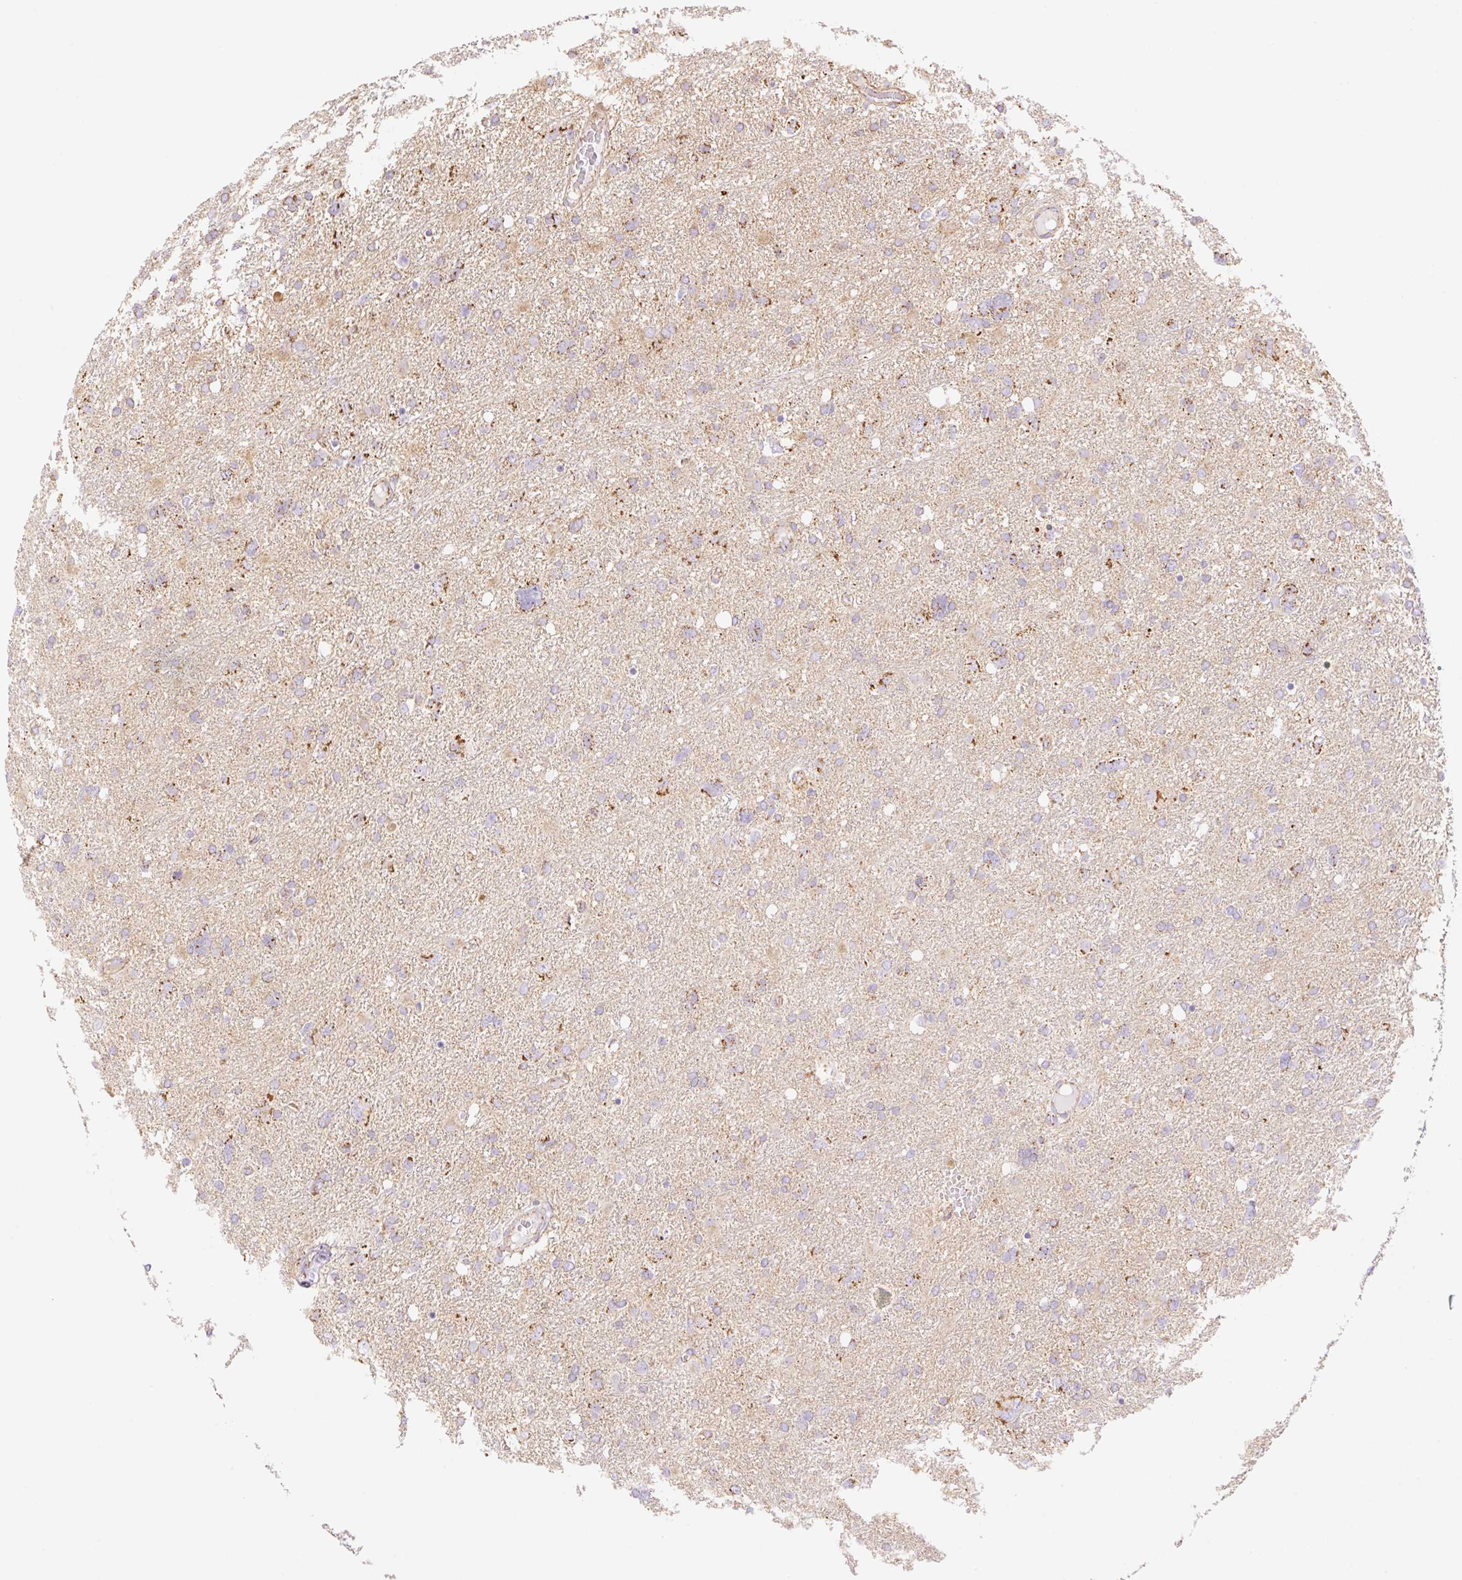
{"staining": {"intensity": "moderate", "quantity": "<25%", "location": "cytoplasmic/membranous"}, "tissue": "glioma", "cell_type": "Tumor cells", "image_type": "cancer", "snomed": [{"axis": "morphology", "description": "Glioma, malignant, High grade"}, {"axis": "topography", "description": "Brain"}], "caption": "Tumor cells reveal moderate cytoplasmic/membranous expression in approximately <25% of cells in glioma.", "gene": "ESAM", "patient": {"sex": "male", "age": 61}}